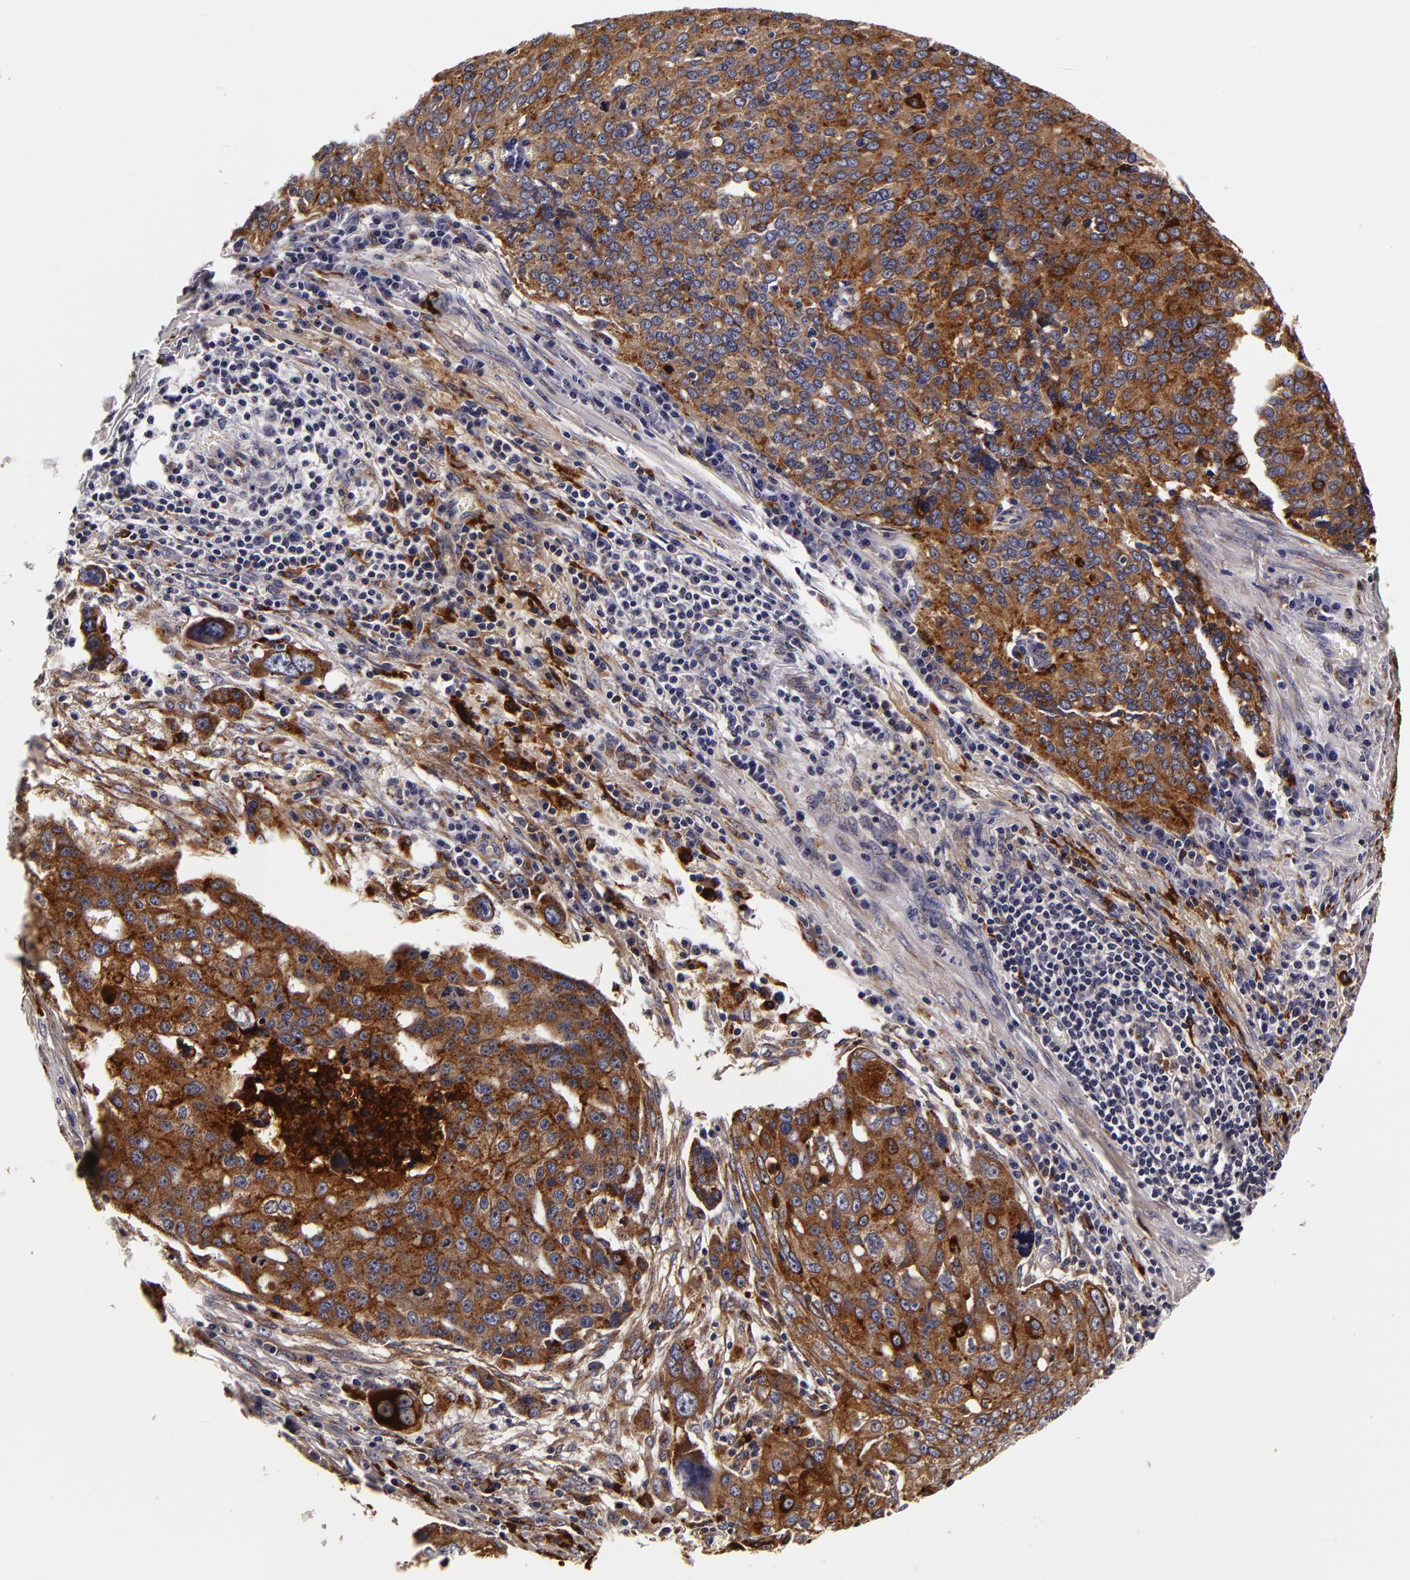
{"staining": {"intensity": "moderate", "quantity": ">75%", "location": "cytoplasmic/membranous"}, "tissue": "ovarian cancer", "cell_type": "Tumor cells", "image_type": "cancer", "snomed": [{"axis": "morphology", "description": "Carcinoma, endometroid"}, {"axis": "topography", "description": "Ovary"}], "caption": "IHC photomicrograph of endometroid carcinoma (ovarian) stained for a protein (brown), which shows medium levels of moderate cytoplasmic/membranous positivity in about >75% of tumor cells.", "gene": "LGALS3BP", "patient": {"sex": "female", "age": 75}}